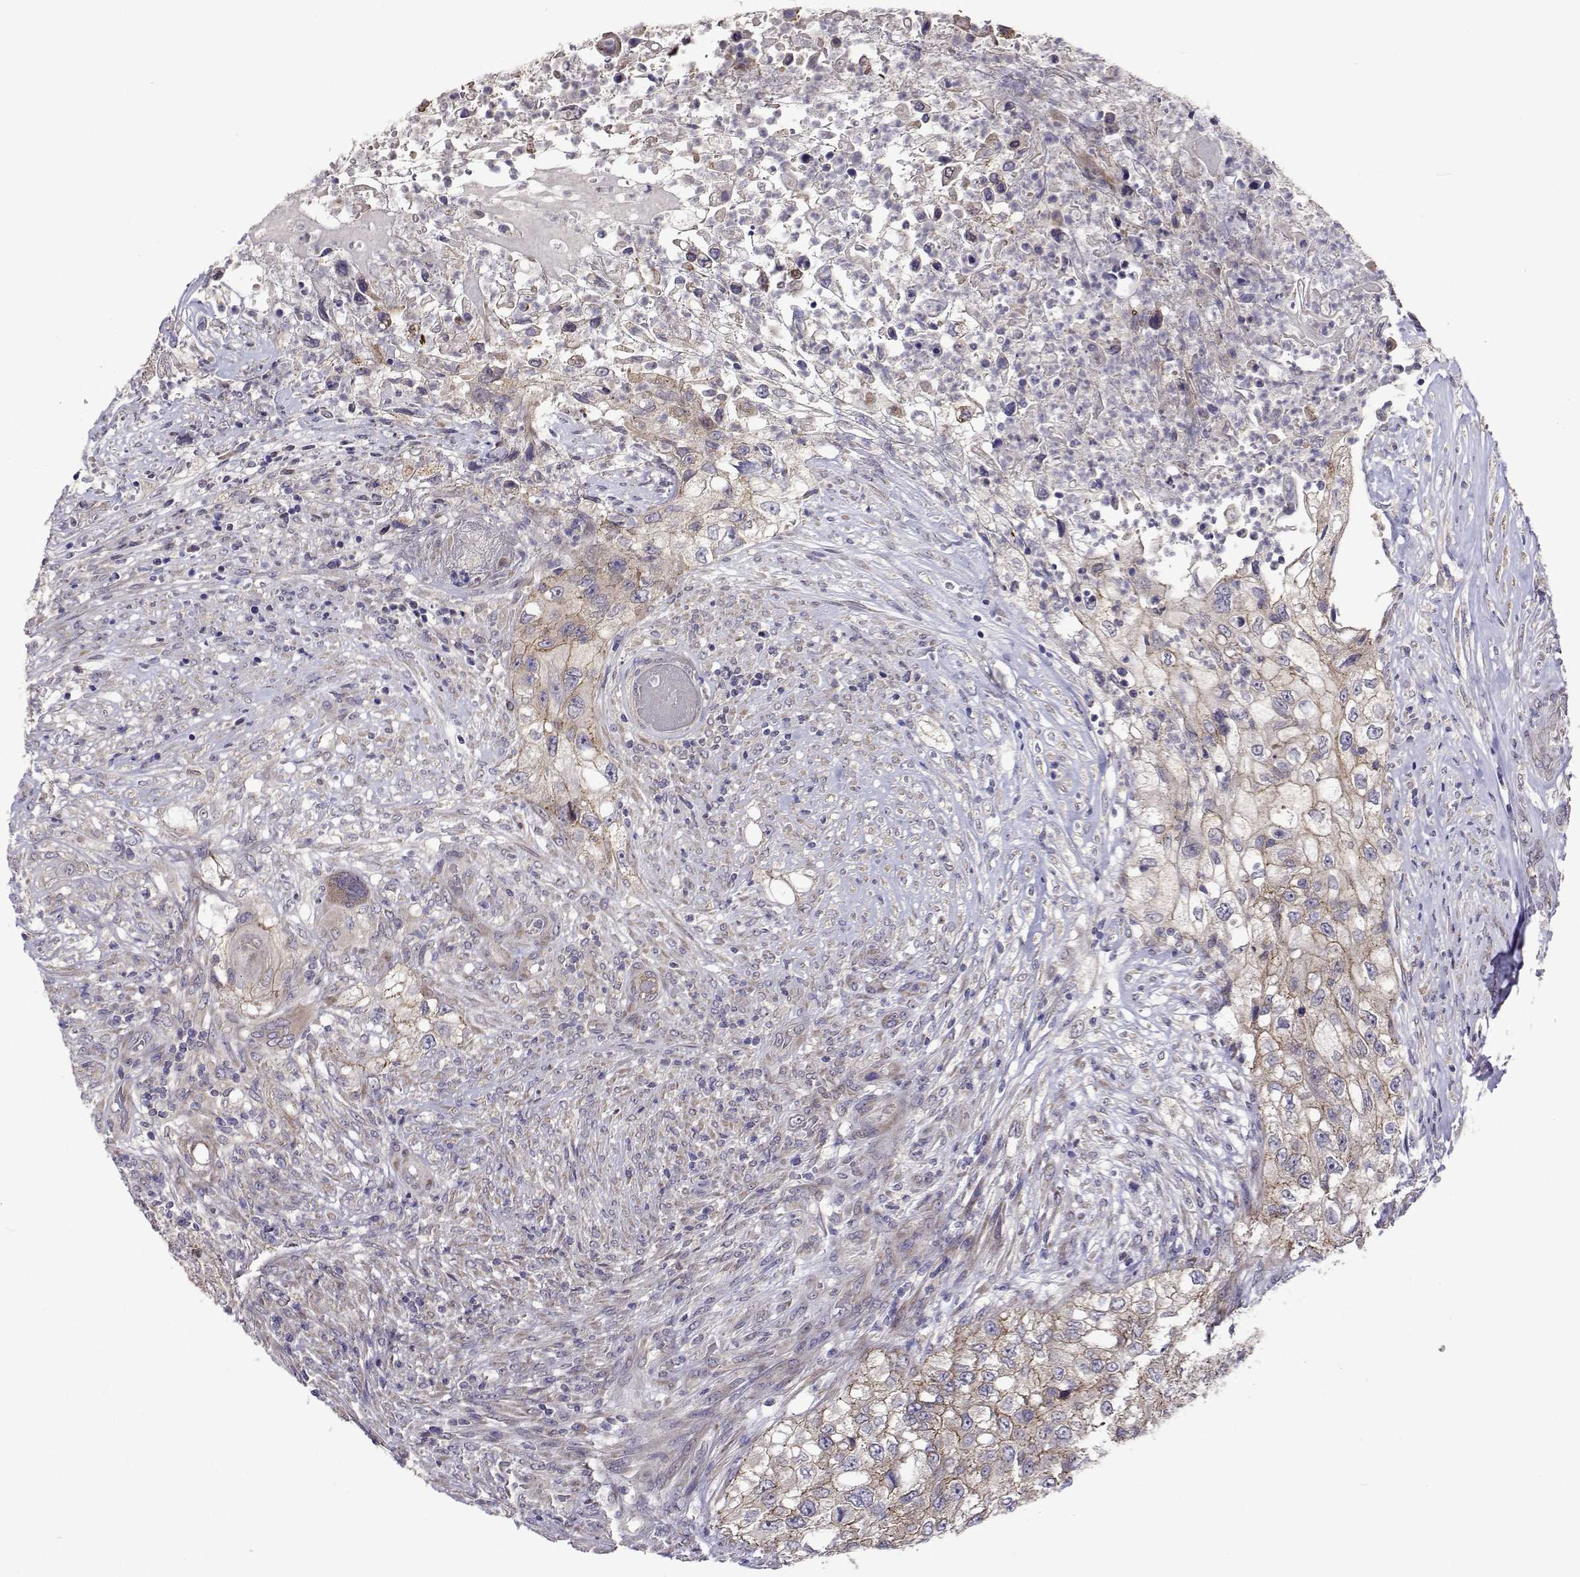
{"staining": {"intensity": "weak", "quantity": ">75%", "location": "cytoplasmic/membranous"}, "tissue": "urothelial cancer", "cell_type": "Tumor cells", "image_type": "cancer", "snomed": [{"axis": "morphology", "description": "Urothelial carcinoma, High grade"}, {"axis": "topography", "description": "Urinary bladder"}], "caption": "Brown immunohistochemical staining in high-grade urothelial carcinoma demonstrates weak cytoplasmic/membranous expression in about >75% of tumor cells.", "gene": "TARBP2", "patient": {"sex": "female", "age": 60}}